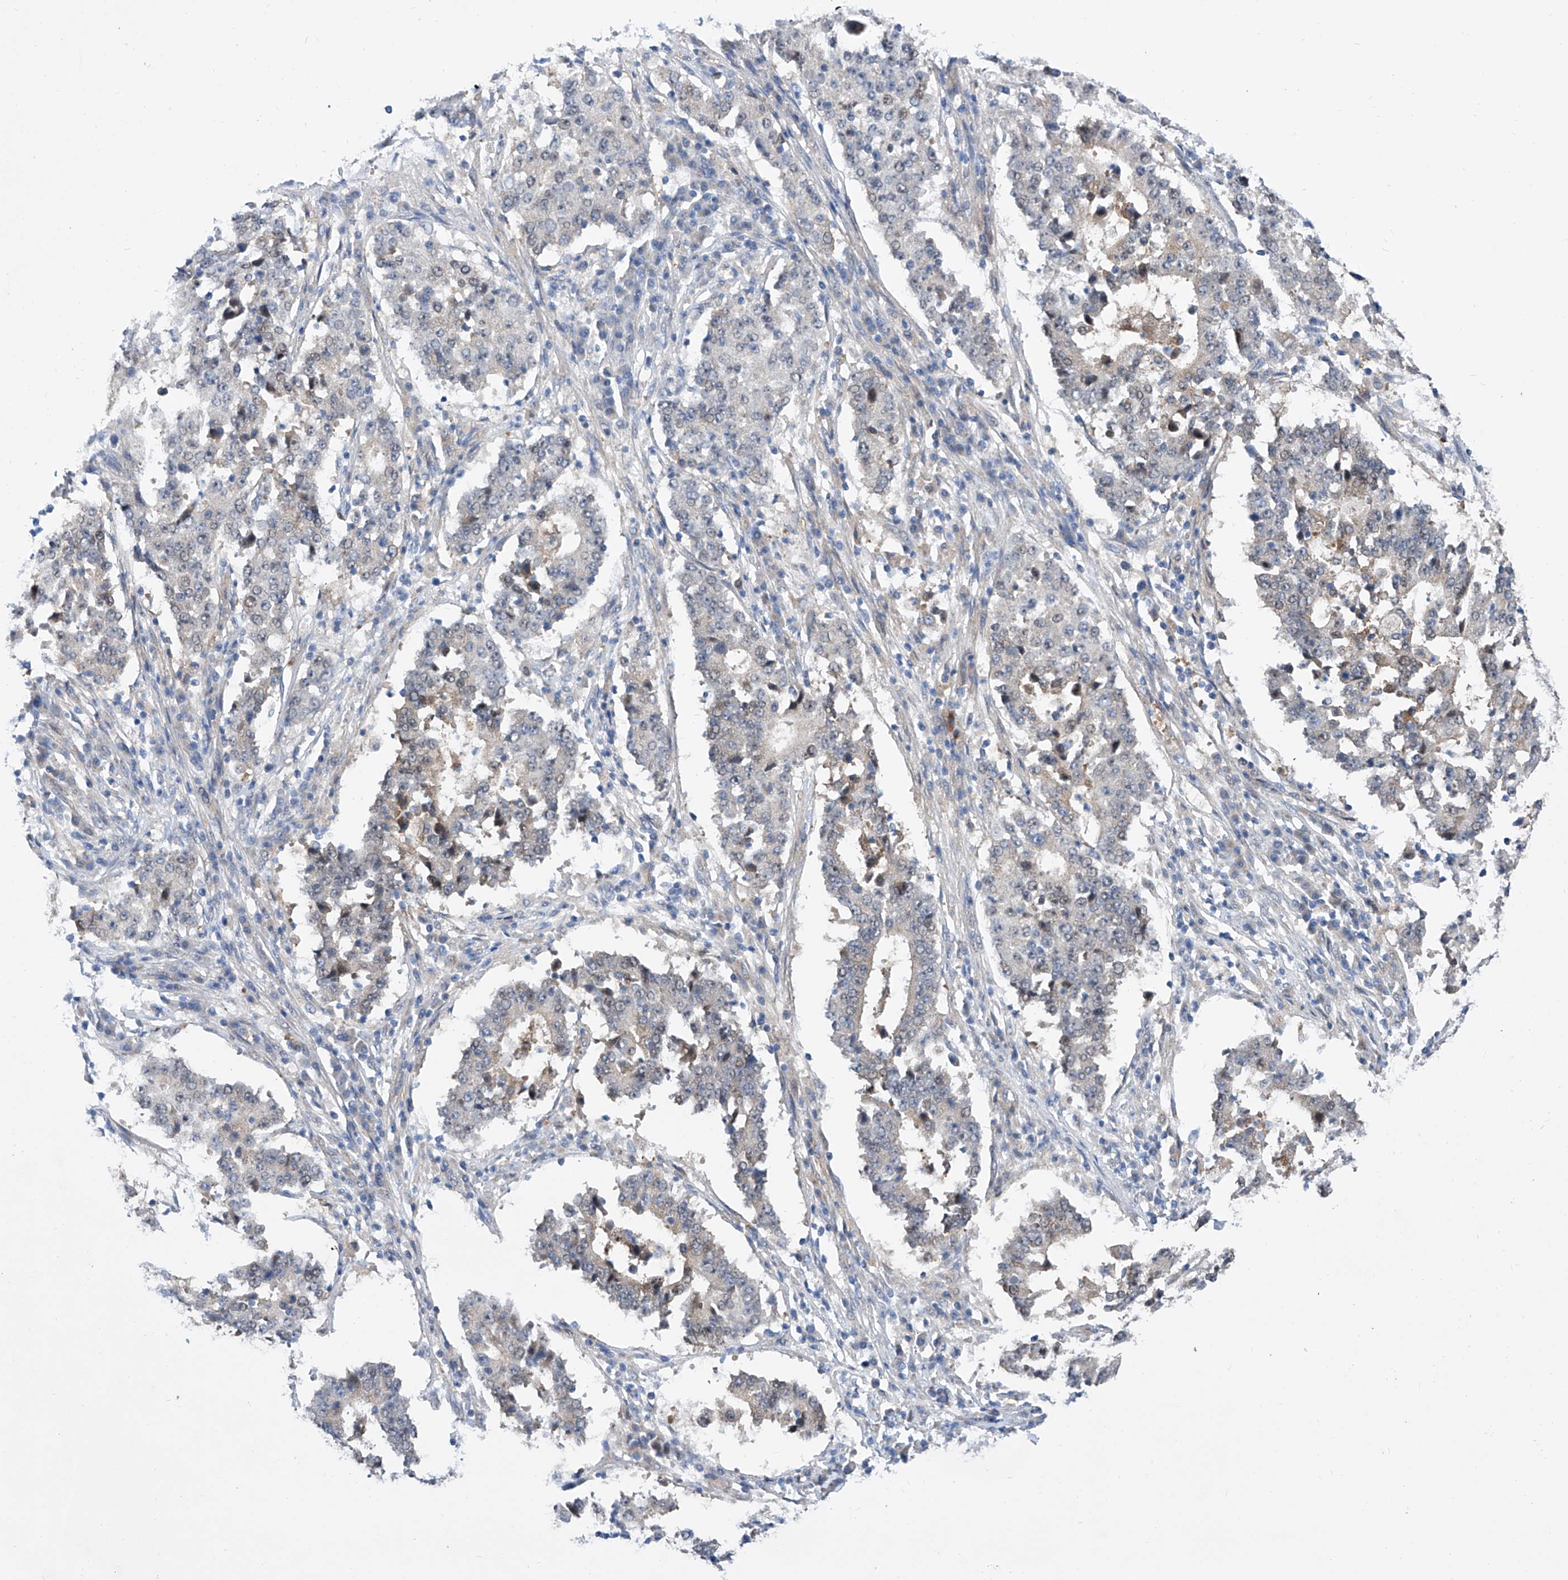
{"staining": {"intensity": "negative", "quantity": "none", "location": "none"}, "tissue": "stomach cancer", "cell_type": "Tumor cells", "image_type": "cancer", "snomed": [{"axis": "morphology", "description": "Adenocarcinoma, NOS"}, {"axis": "topography", "description": "Stomach"}], "caption": "An immunohistochemistry photomicrograph of adenocarcinoma (stomach) is shown. There is no staining in tumor cells of adenocarcinoma (stomach). (DAB IHC visualized using brightfield microscopy, high magnification).", "gene": "SRBD1", "patient": {"sex": "male", "age": 59}}